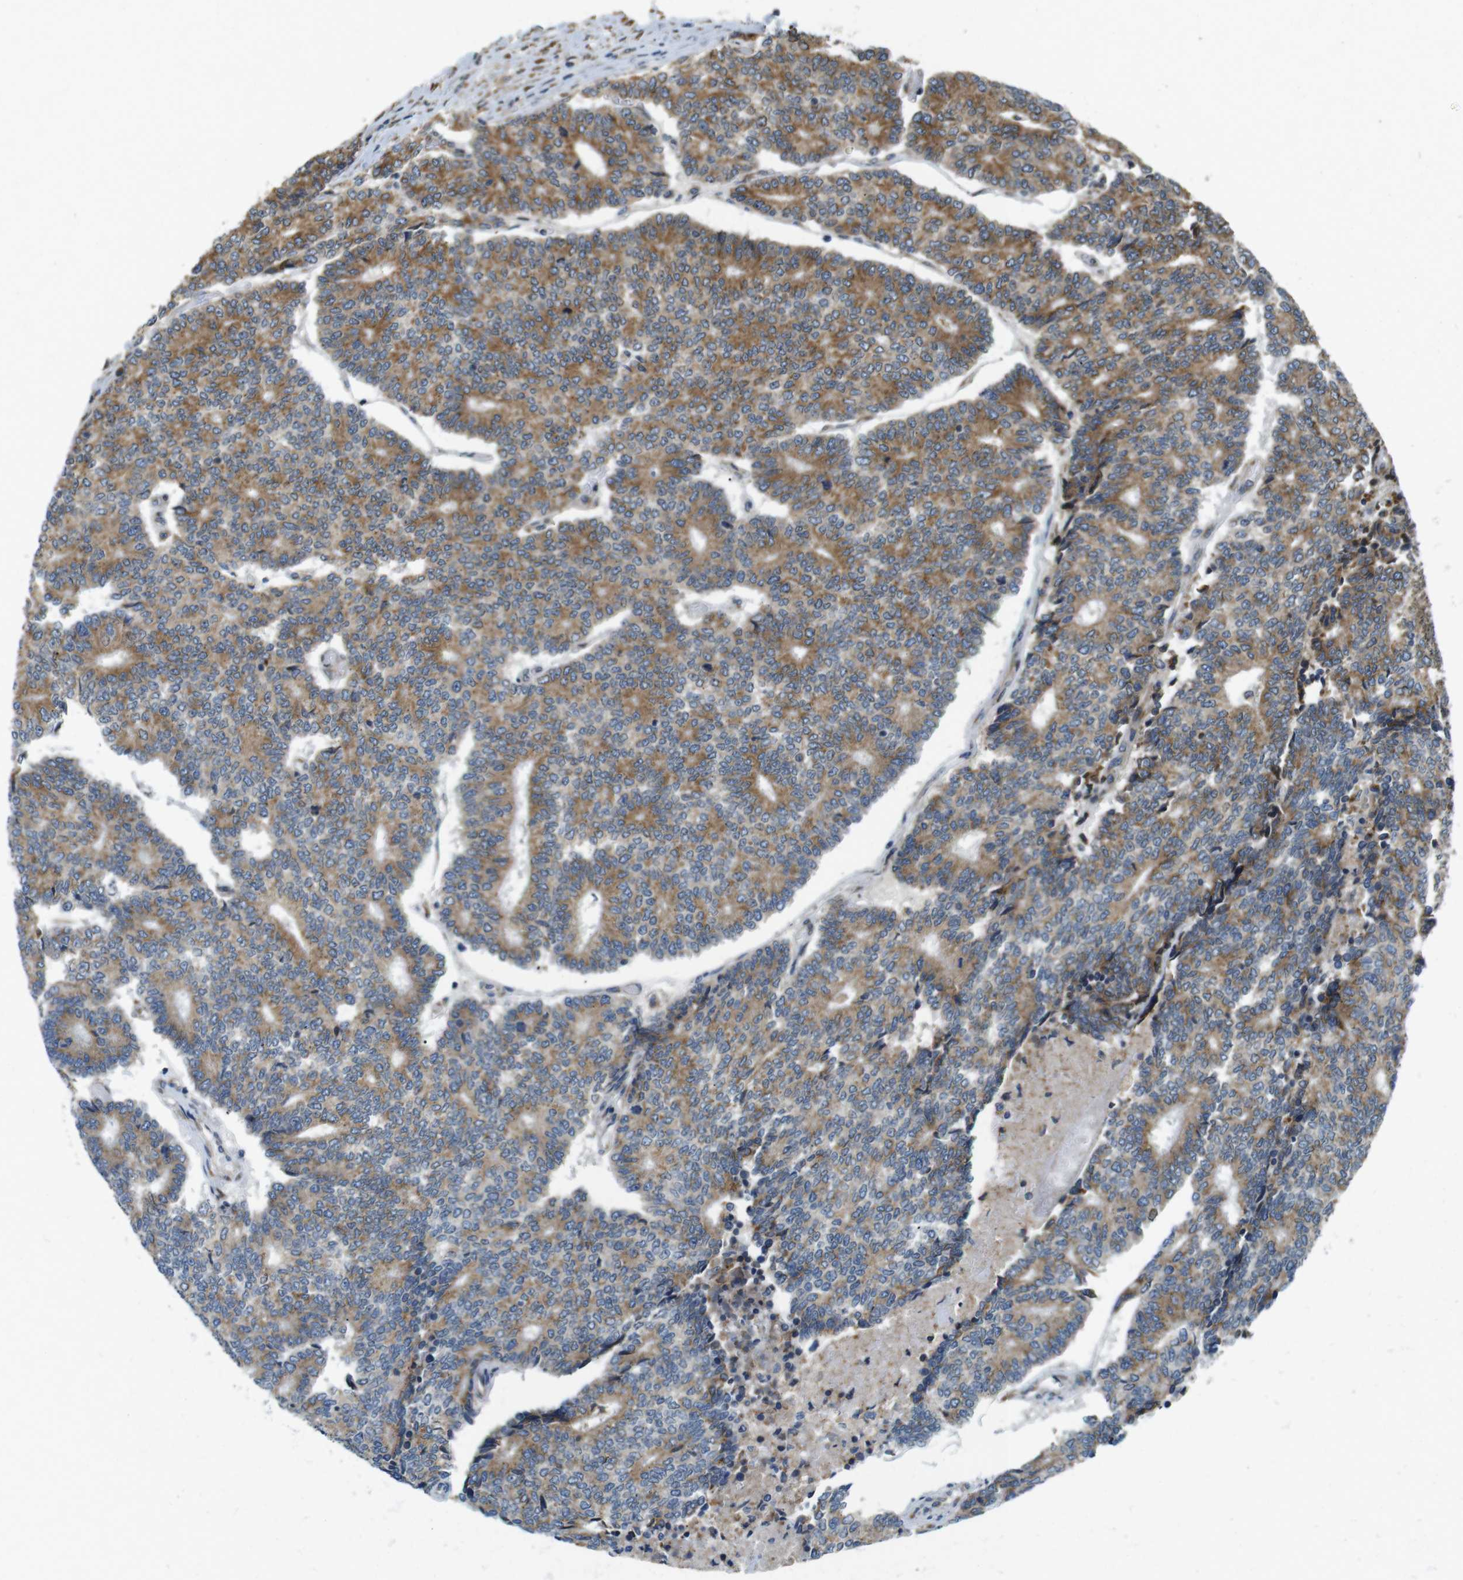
{"staining": {"intensity": "moderate", "quantity": ">75%", "location": "cytoplasmic/membranous"}, "tissue": "prostate cancer", "cell_type": "Tumor cells", "image_type": "cancer", "snomed": [{"axis": "morphology", "description": "Normal tissue, NOS"}, {"axis": "morphology", "description": "Adenocarcinoma, High grade"}, {"axis": "topography", "description": "Prostate"}, {"axis": "topography", "description": "Seminal veicle"}], "caption": "The micrograph displays staining of high-grade adenocarcinoma (prostate), revealing moderate cytoplasmic/membranous protein expression (brown color) within tumor cells. (Stains: DAB in brown, nuclei in blue, Microscopy: brightfield microscopy at high magnification).", "gene": "TMEM143", "patient": {"sex": "male", "age": 55}}